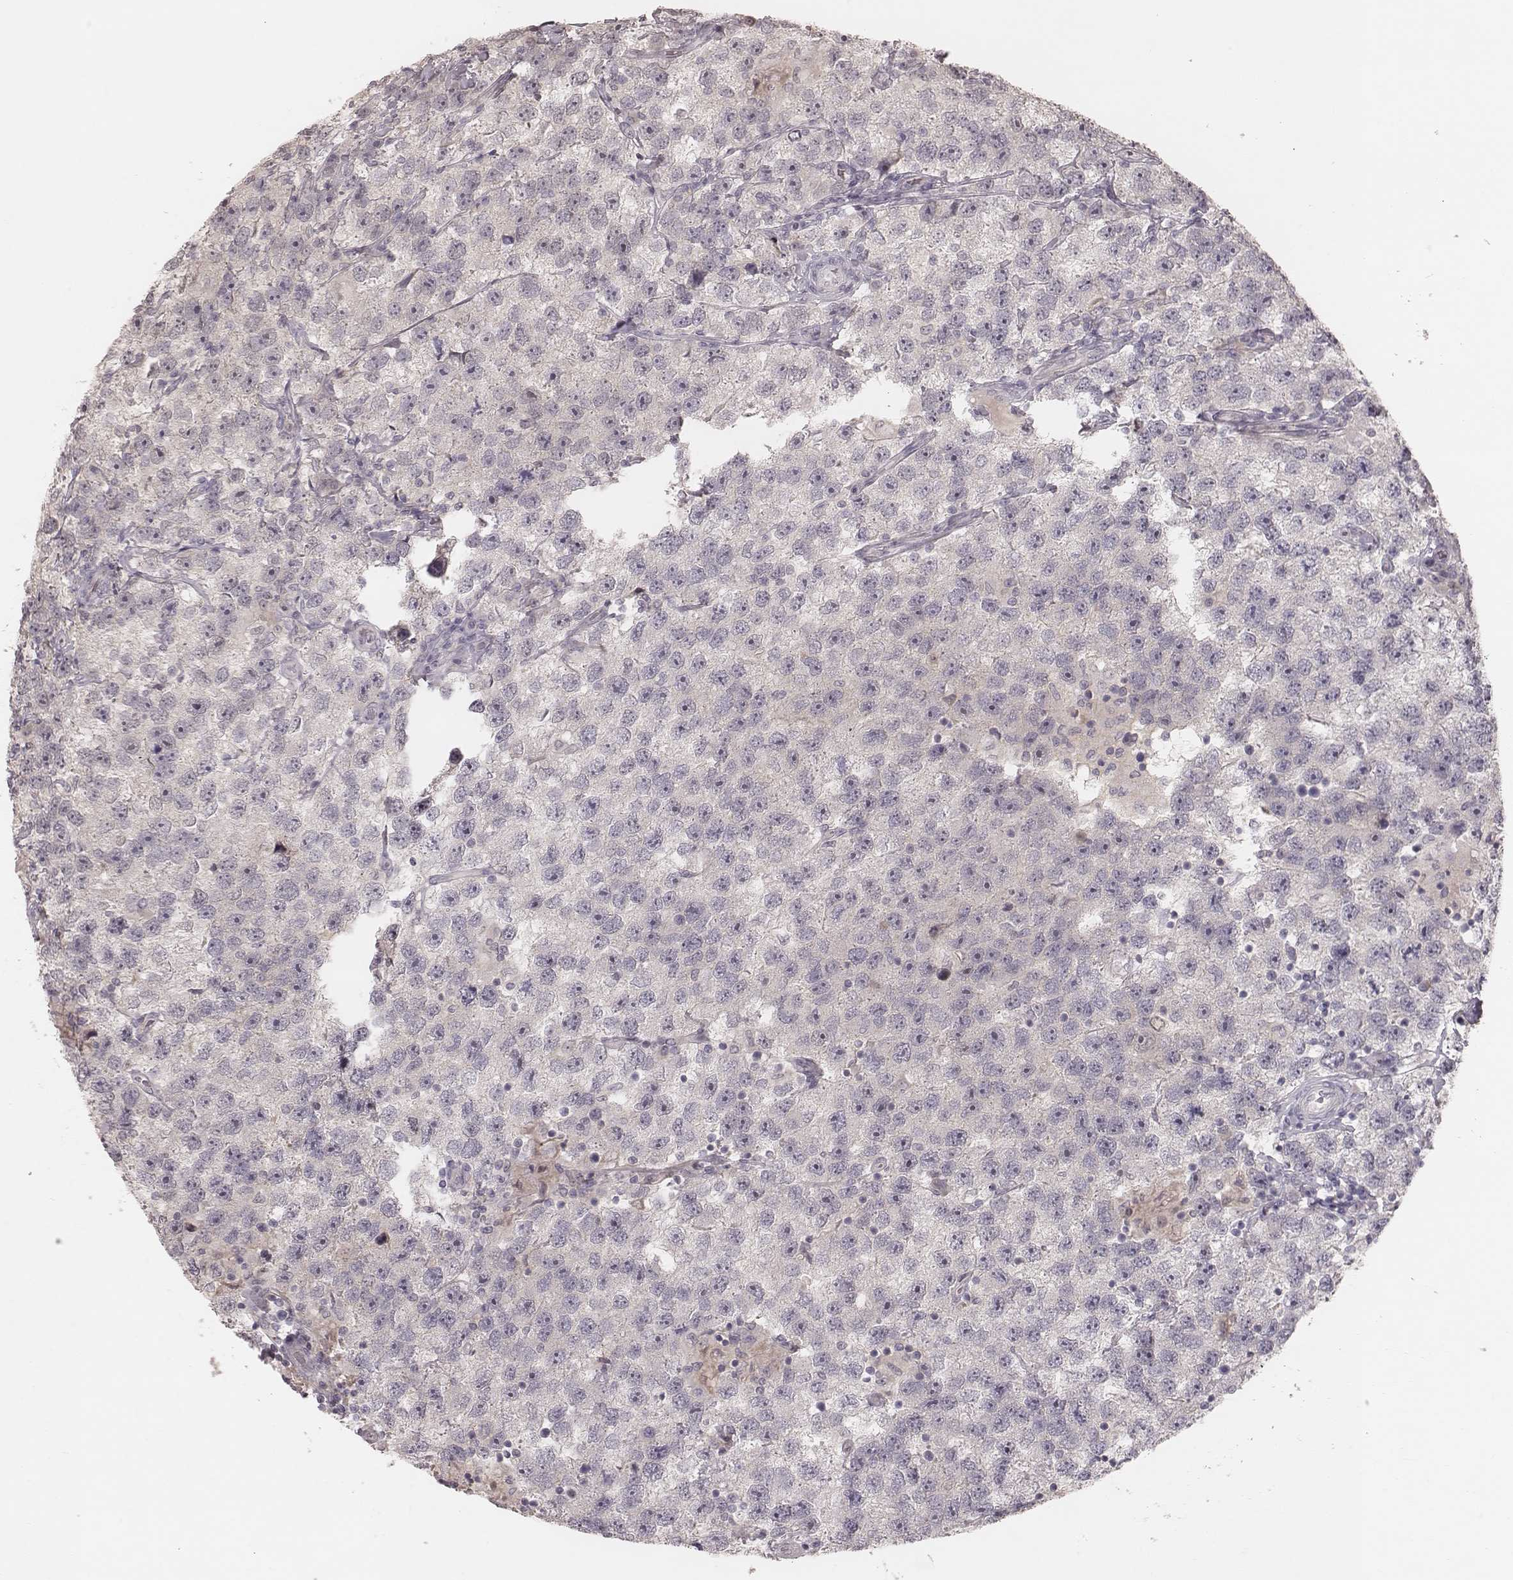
{"staining": {"intensity": "negative", "quantity": "none", "location": "none"}, "tissue": "testis cancer", "cell_type": "Tumor cells", "image_type": "cancer", "snomed": [{"axis": "morphology", "description": "Seminoma, NOS"}, {"axis": "topography", "description": "Testis"}], "caption": "The immunohistochemistry histopathology image has no significant staining in tumor cells of testis seminoma tissue.", "gene": "FAM13B", "patient": {"sex": "male", "age": 26}}